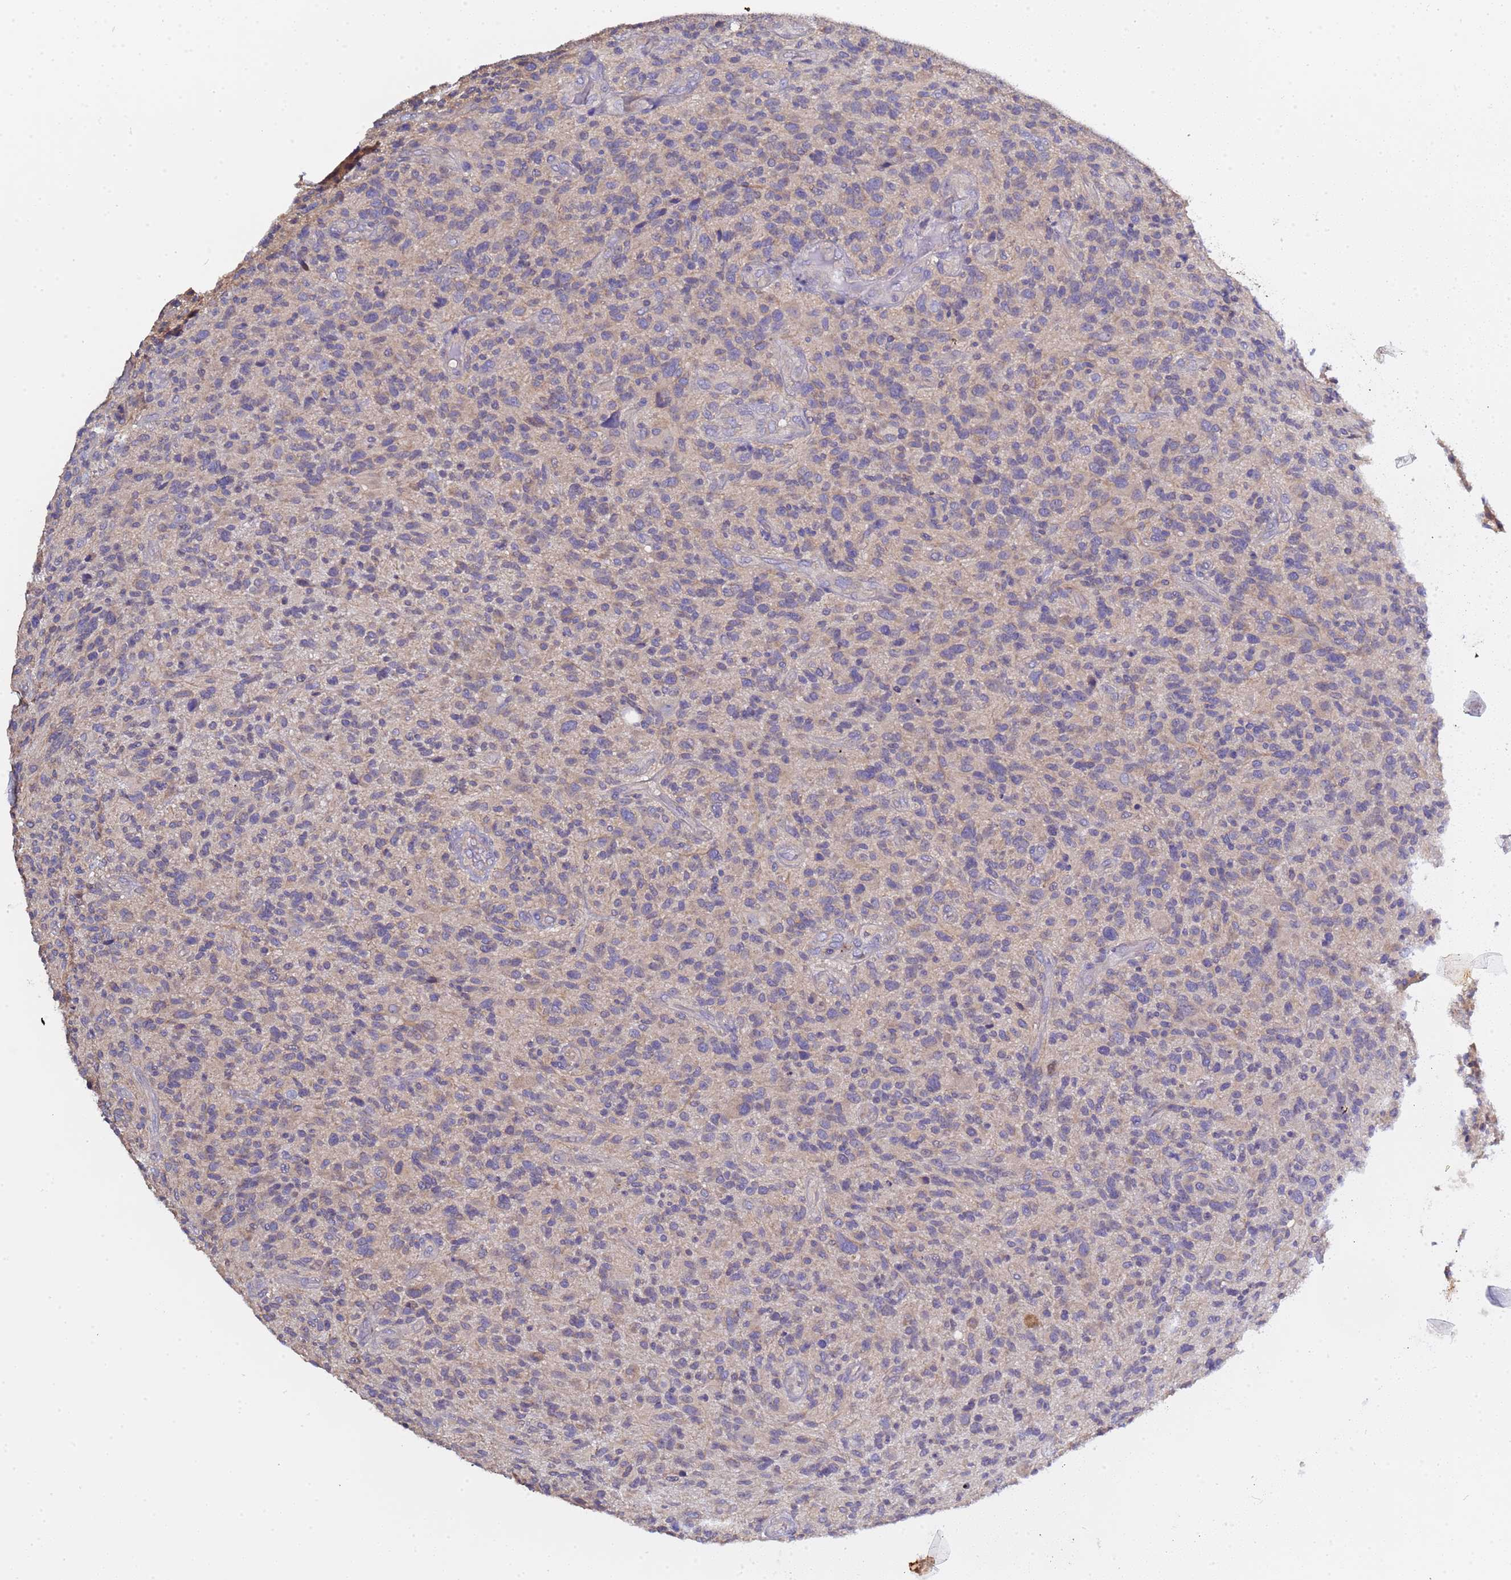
{"staining": {"intensity": "negative", "quantity": "none", "location": "none"}, "tissue": "glioma", "cell_type": "Tumor cells", "image_type": "cancer", "snomed": [{"axis": "morphology", "description": "Glioma, malignant, High grade"}, {"axis": "topography", "description": "Brain"}], "caption": "The IHC micrograph has no significant expression in tumor cells of malignant high-grade glioma tissue.", "gene": "ELMOD2", "patient": {"sex": "male", "age": 47}}